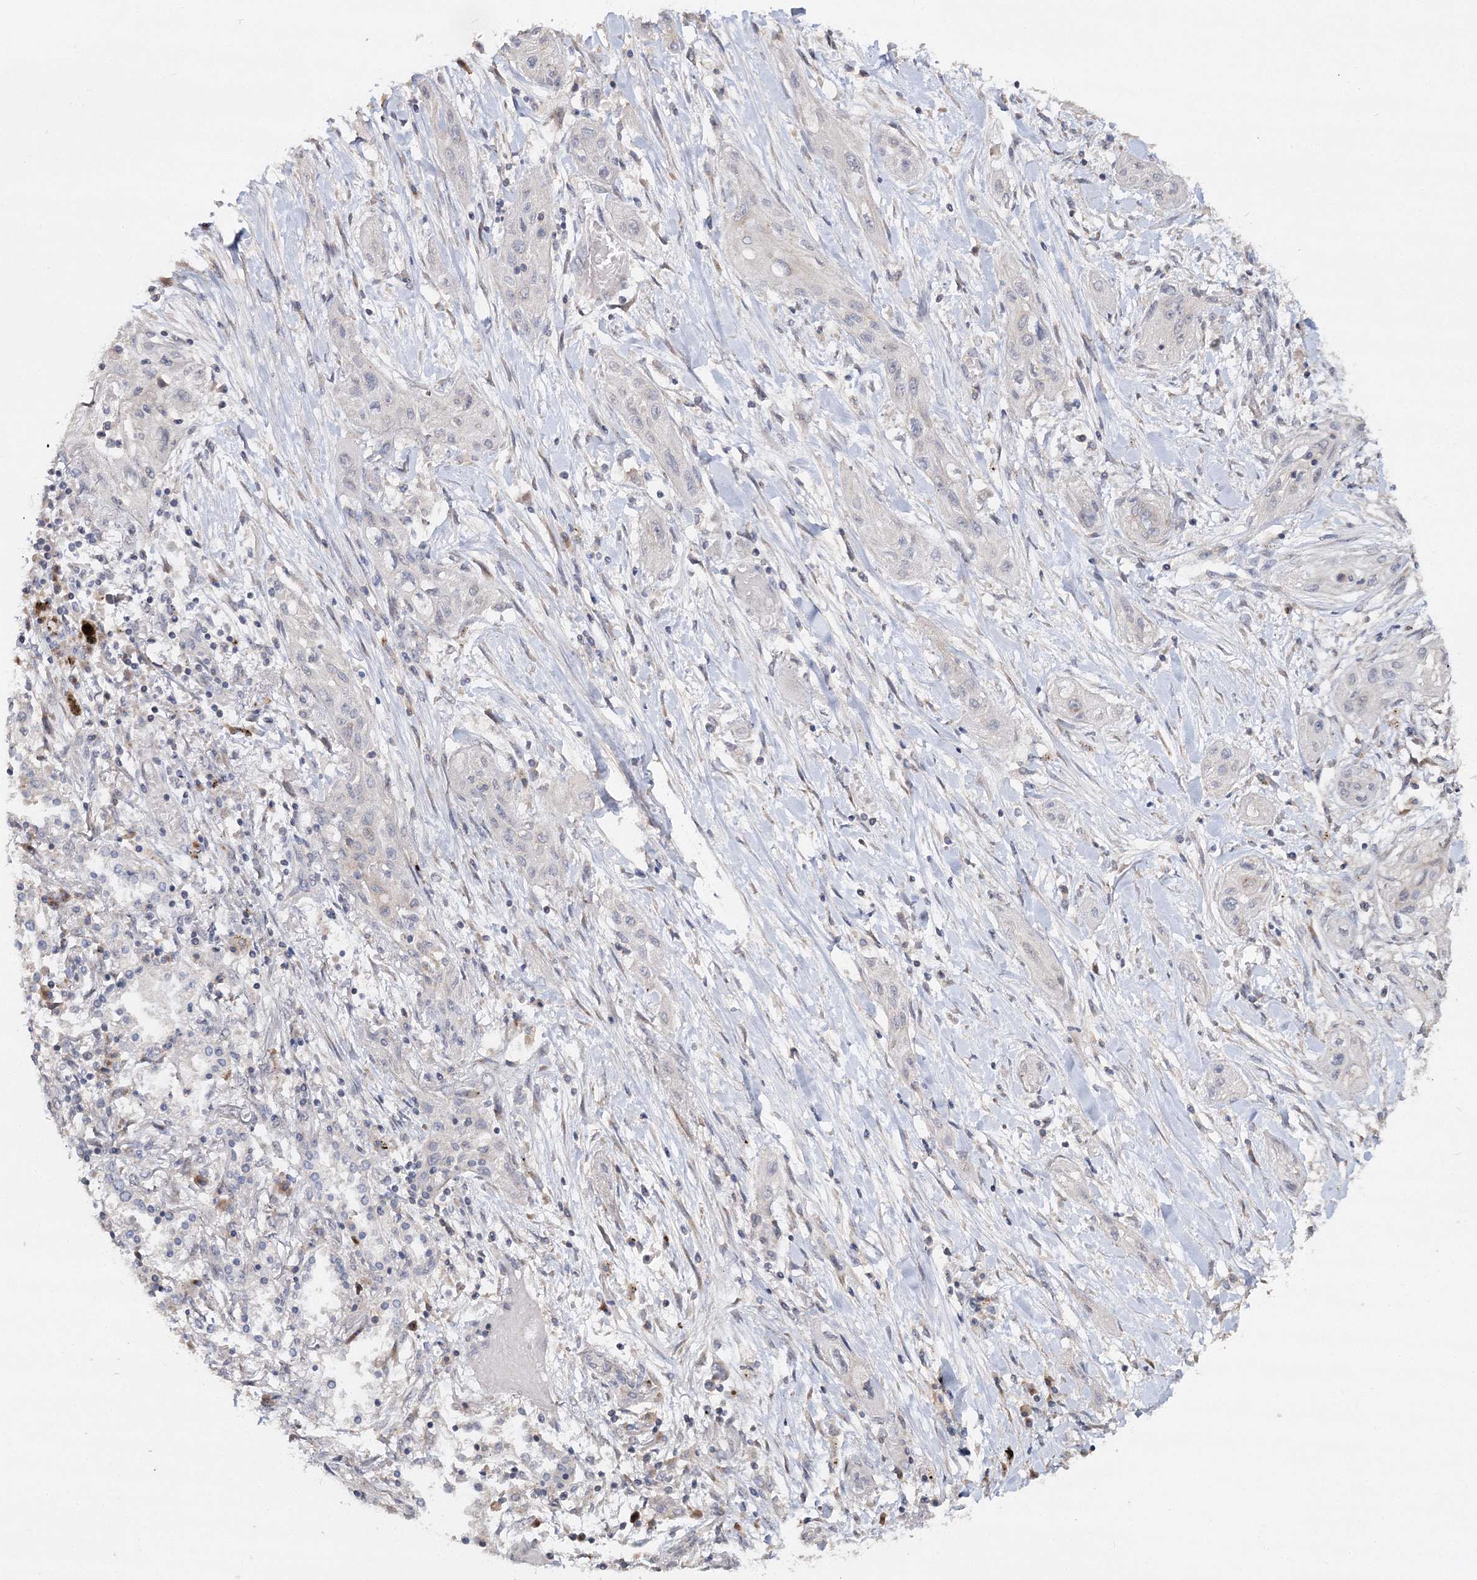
{"staining": {"intensity": "negative", "quantity": "none", "location": "none"}, "tissue": "lung cancer", "cell_type": "Tumor cells", "image_type": "cancer", "snomed": [{"axis": "morphology", "description": "Squamous cell carcinoma, NOS"}, {"axis": "topography", "description": "Lung"}], "caption": "A high-resolution histopathology image shows immunohistochemistry staining of lung cancer, which shows no significant staining in tumor cells.", "gene": "GJB5", "patient": {"sex": "female", "age": 47}}